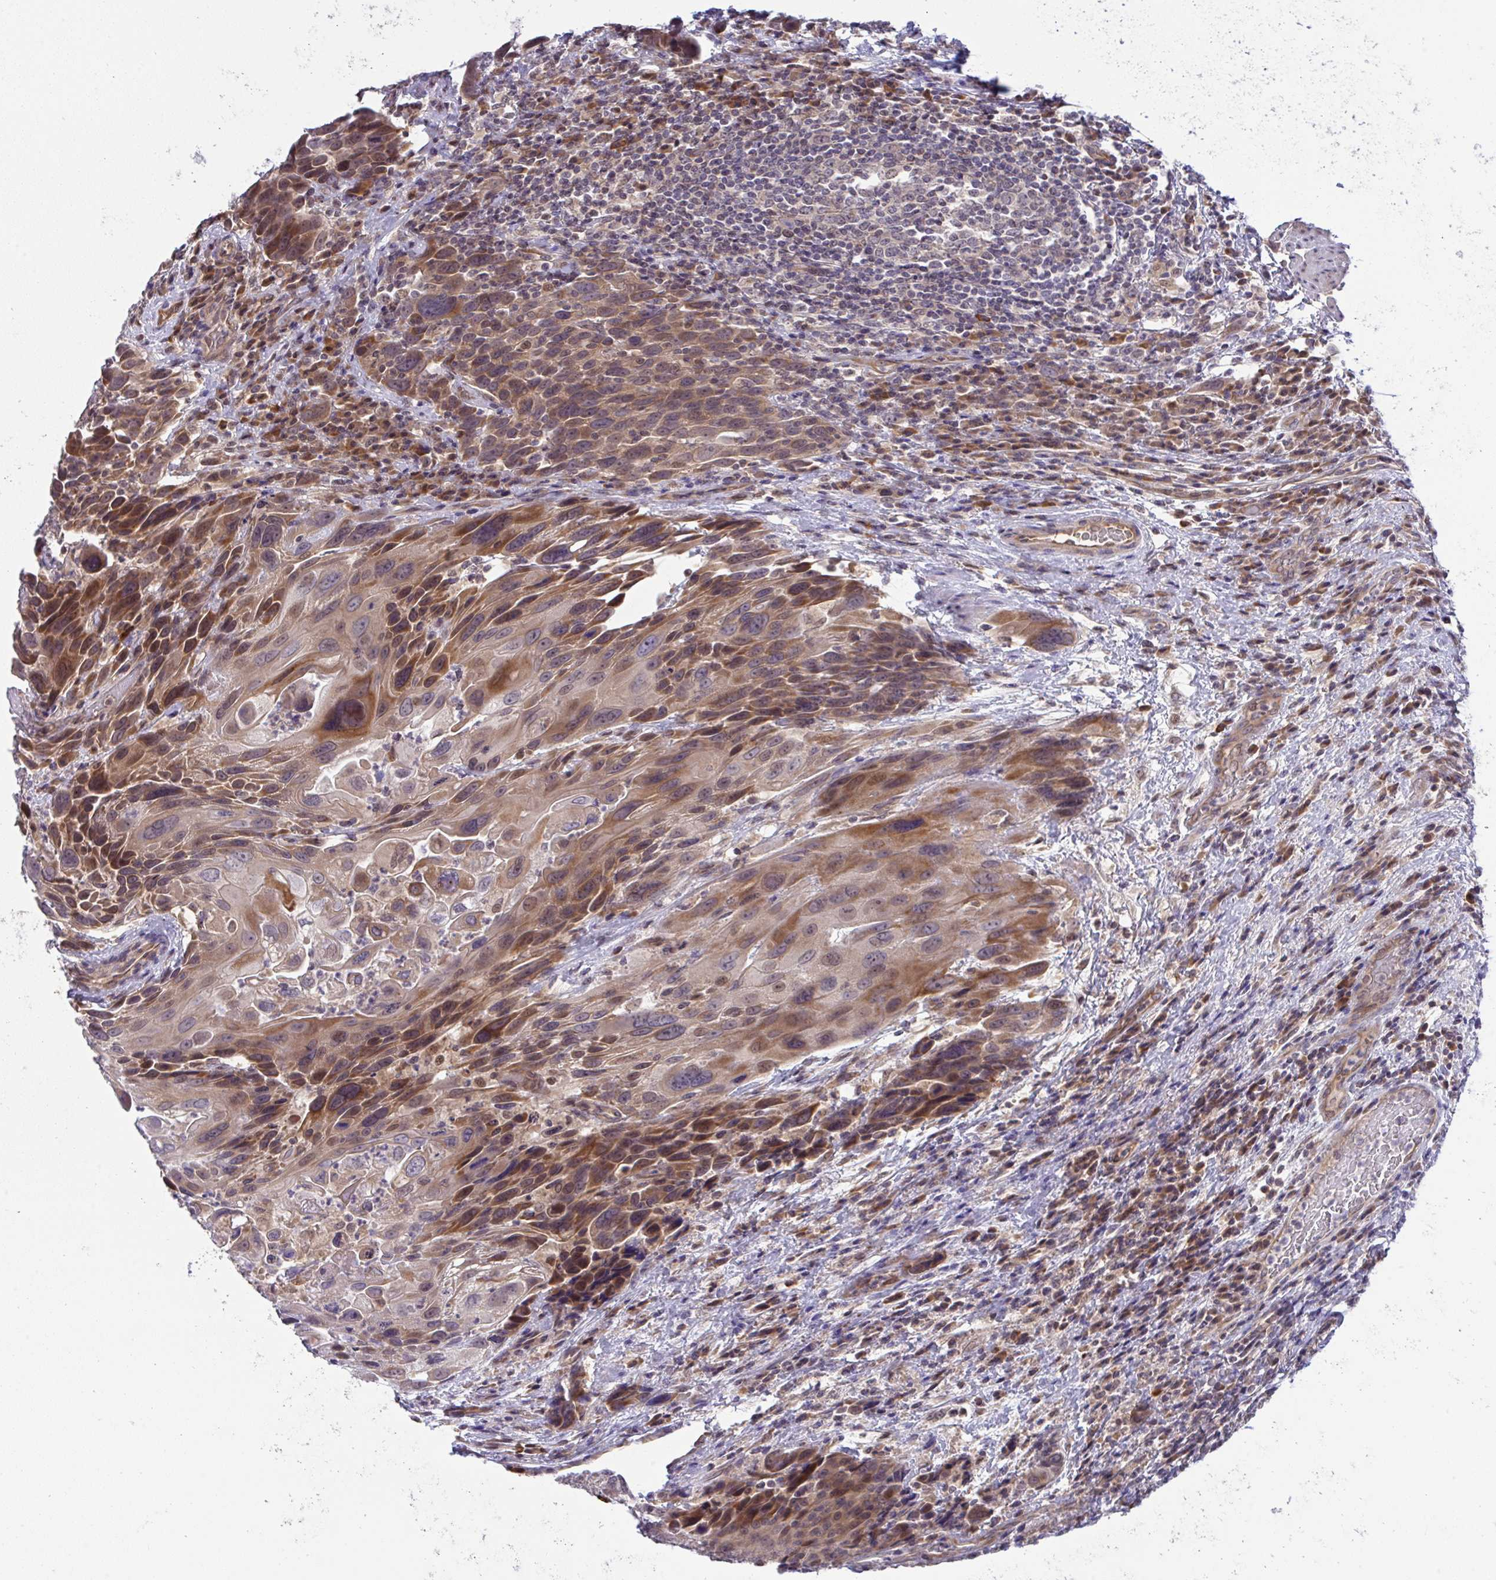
{"staining": {"intensity": "moderate", "quantity": ">75%", "location": "cytoplasmic/membranous,nuclear"}, "tissue": "urothelial cancer", "cell_type": "Tumor cells", "image_type": "cancer", "snomed": [{"axis": "morphology", "description": "Urothelial carcinoma, High grade"}, {"axis": "topography", "description": "Urinary bladder"}], "caption": "Human high-grade urothelial carcinoma stained with a brown dye reveals moderate cytoplasmic/membranous and nuclear positive expression in approximately >75% of tumor cells.", "gene": "C9orf64", "patient": {"sex": "female", "age": 70}}